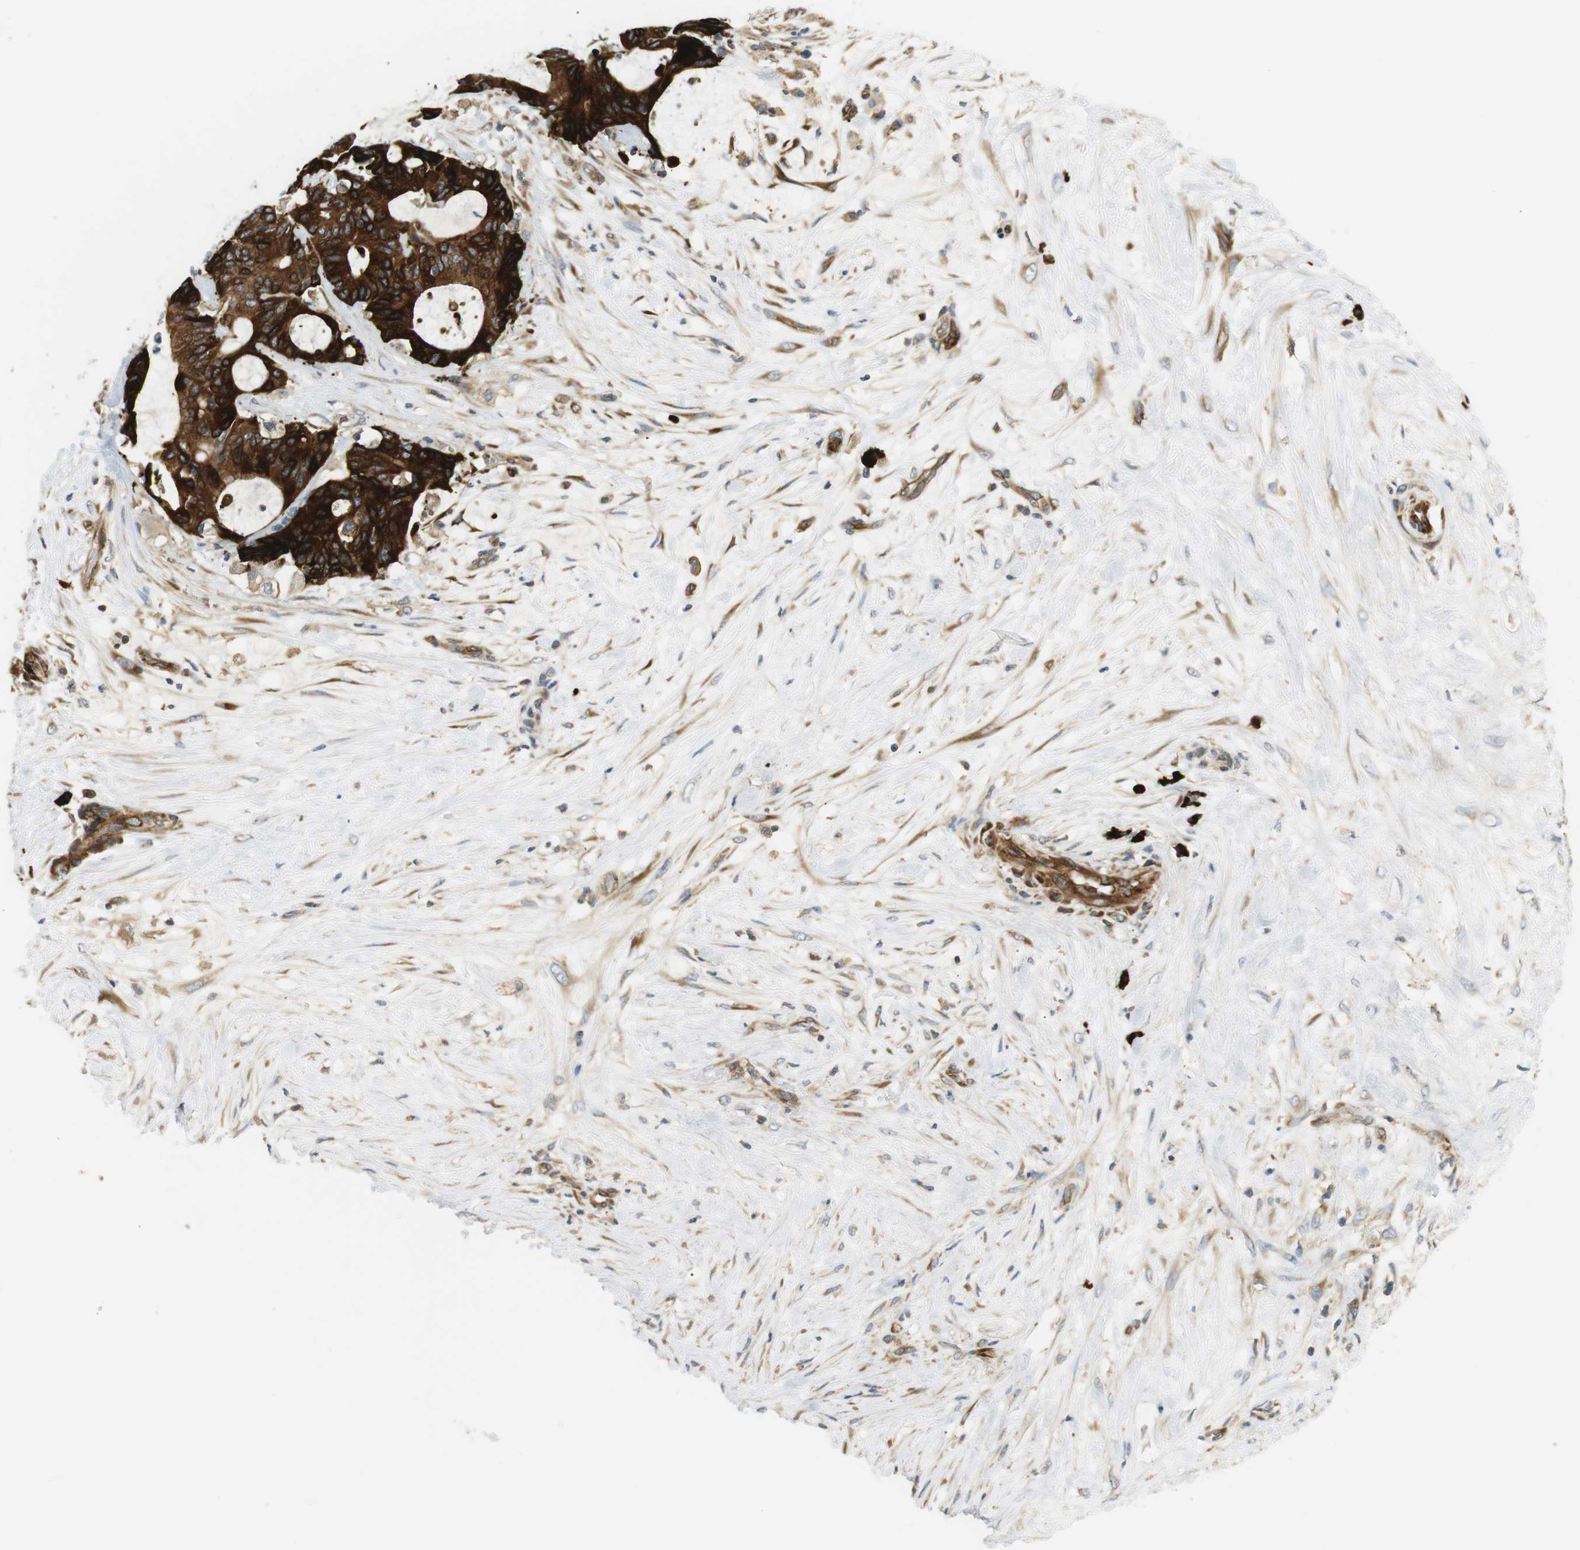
{"staining": {"intensity": "strong", "quantity": ">75%", "location": "cytoplasmic/membranous"}, "tissue": "liver cancer", "cell_type": "Tumor cells", "image_type": "cancer", "snomed": [{"axis": "morphology", "description": "Cholangiocarcinoma"}, {"axis": "topography", "description": "Liver"}], "caption": "DAB (3,3'-diaminobenzidine) immunohistochemical staining of human liver cancer (cholangiocarcinoma) exhibits strong cytoplasmic/membranous protein positivity in approximately >75% of tumor cells. Nuclei are stained in blue.", "gene": "TMEM200A", "patient": {"sex": "female", "age": 73}}